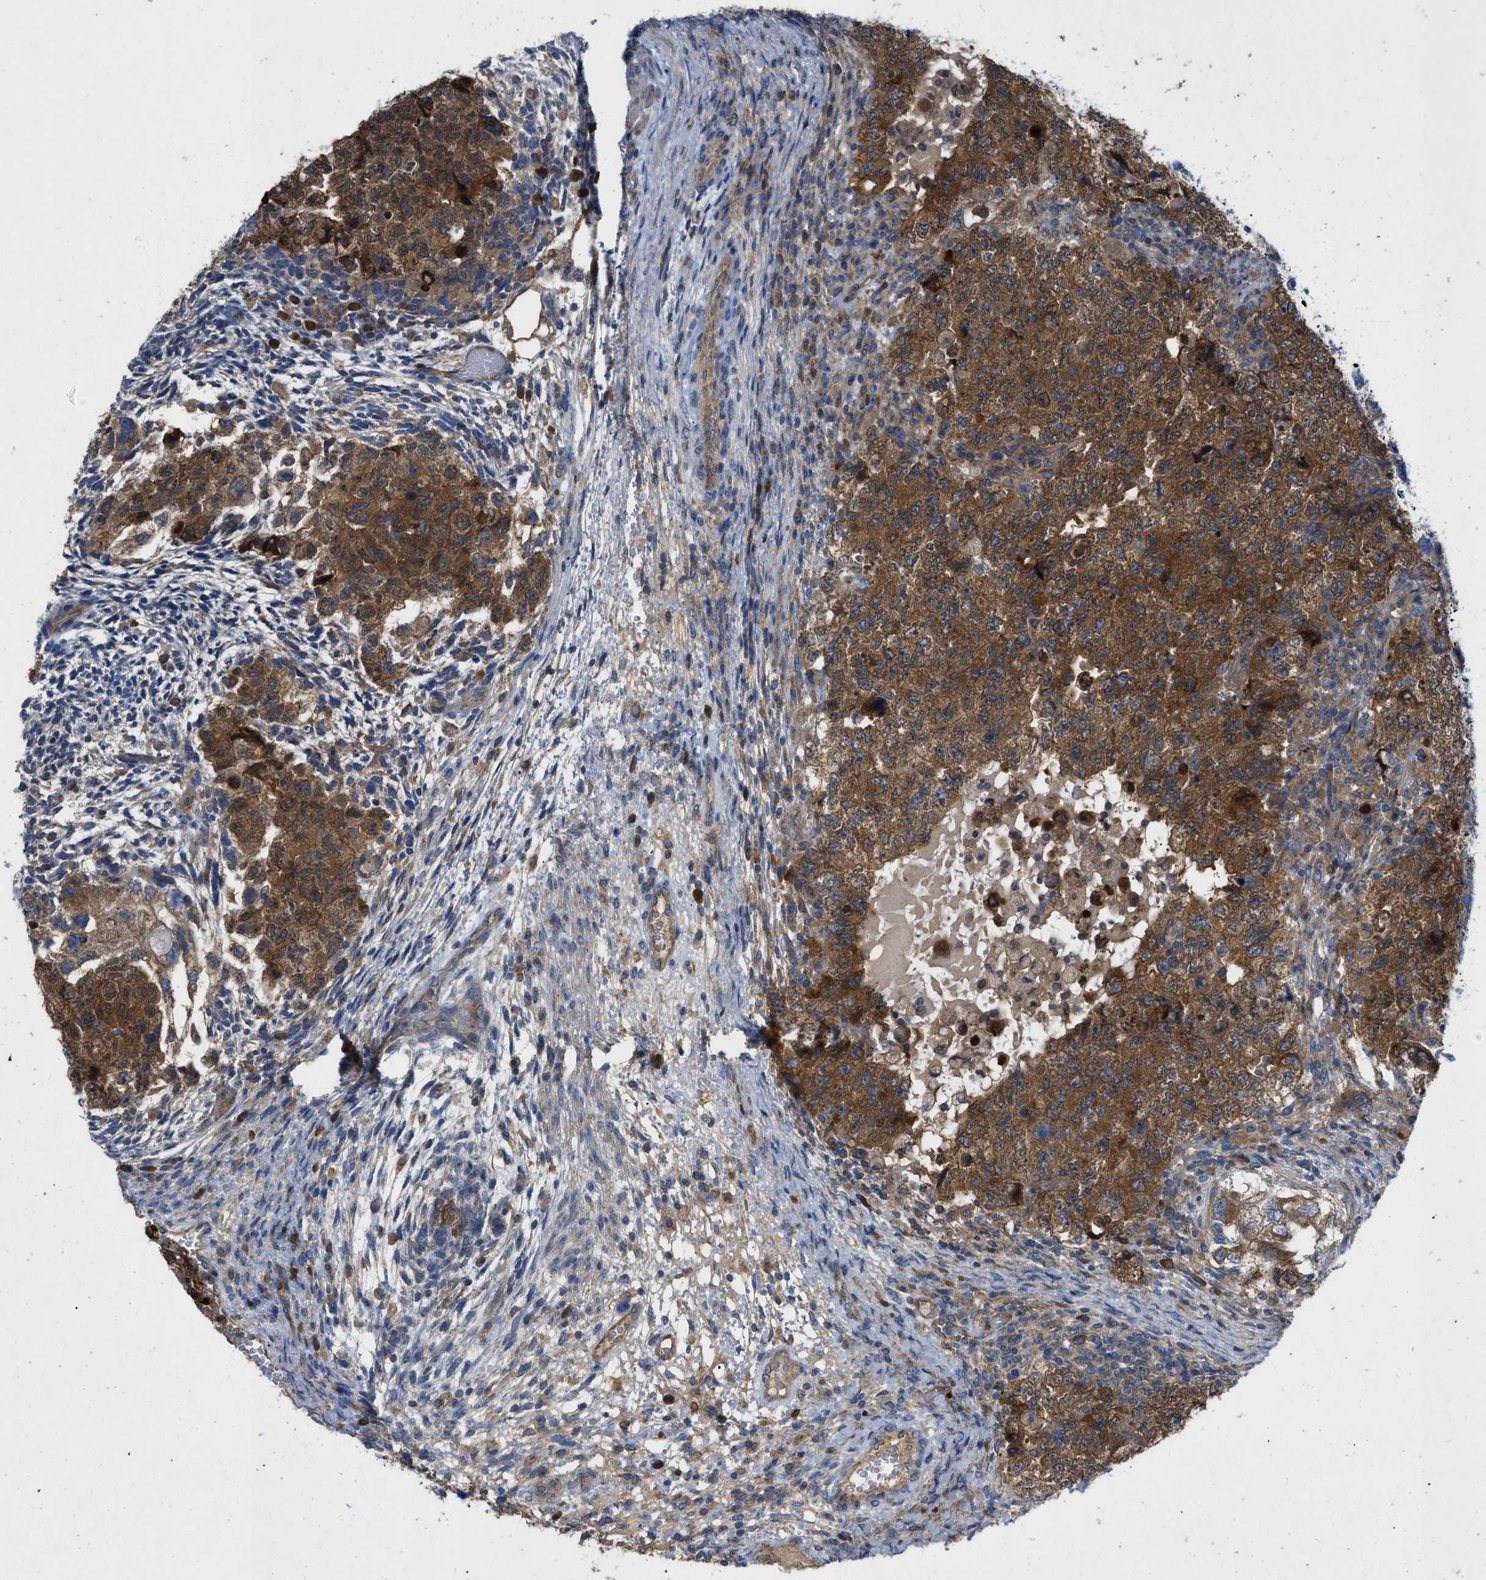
{"staining": {"intensity": "strong", "quantity": ">75%", "location": "cytoplasmic/membranous"}, "tissue": "testis cancer", "cell_type": "Tumor cells", "image_type": "cancer", "snomed": [{"axis": "morphology", "description": "Carcinoma, Embryonal, NOS"}, {"axis": "topography", "description": "Testis"}], "caption": "High-power microscopy captured an immunohistochemistry (IHC) photomicrograph of embryonal carcinoma (testis), revealing strong cytoplasmic/membranous staining in approximately >75% of tumor cells.", "gene": "TMEM131", "patient": {"sex": "male", "age": 36}}